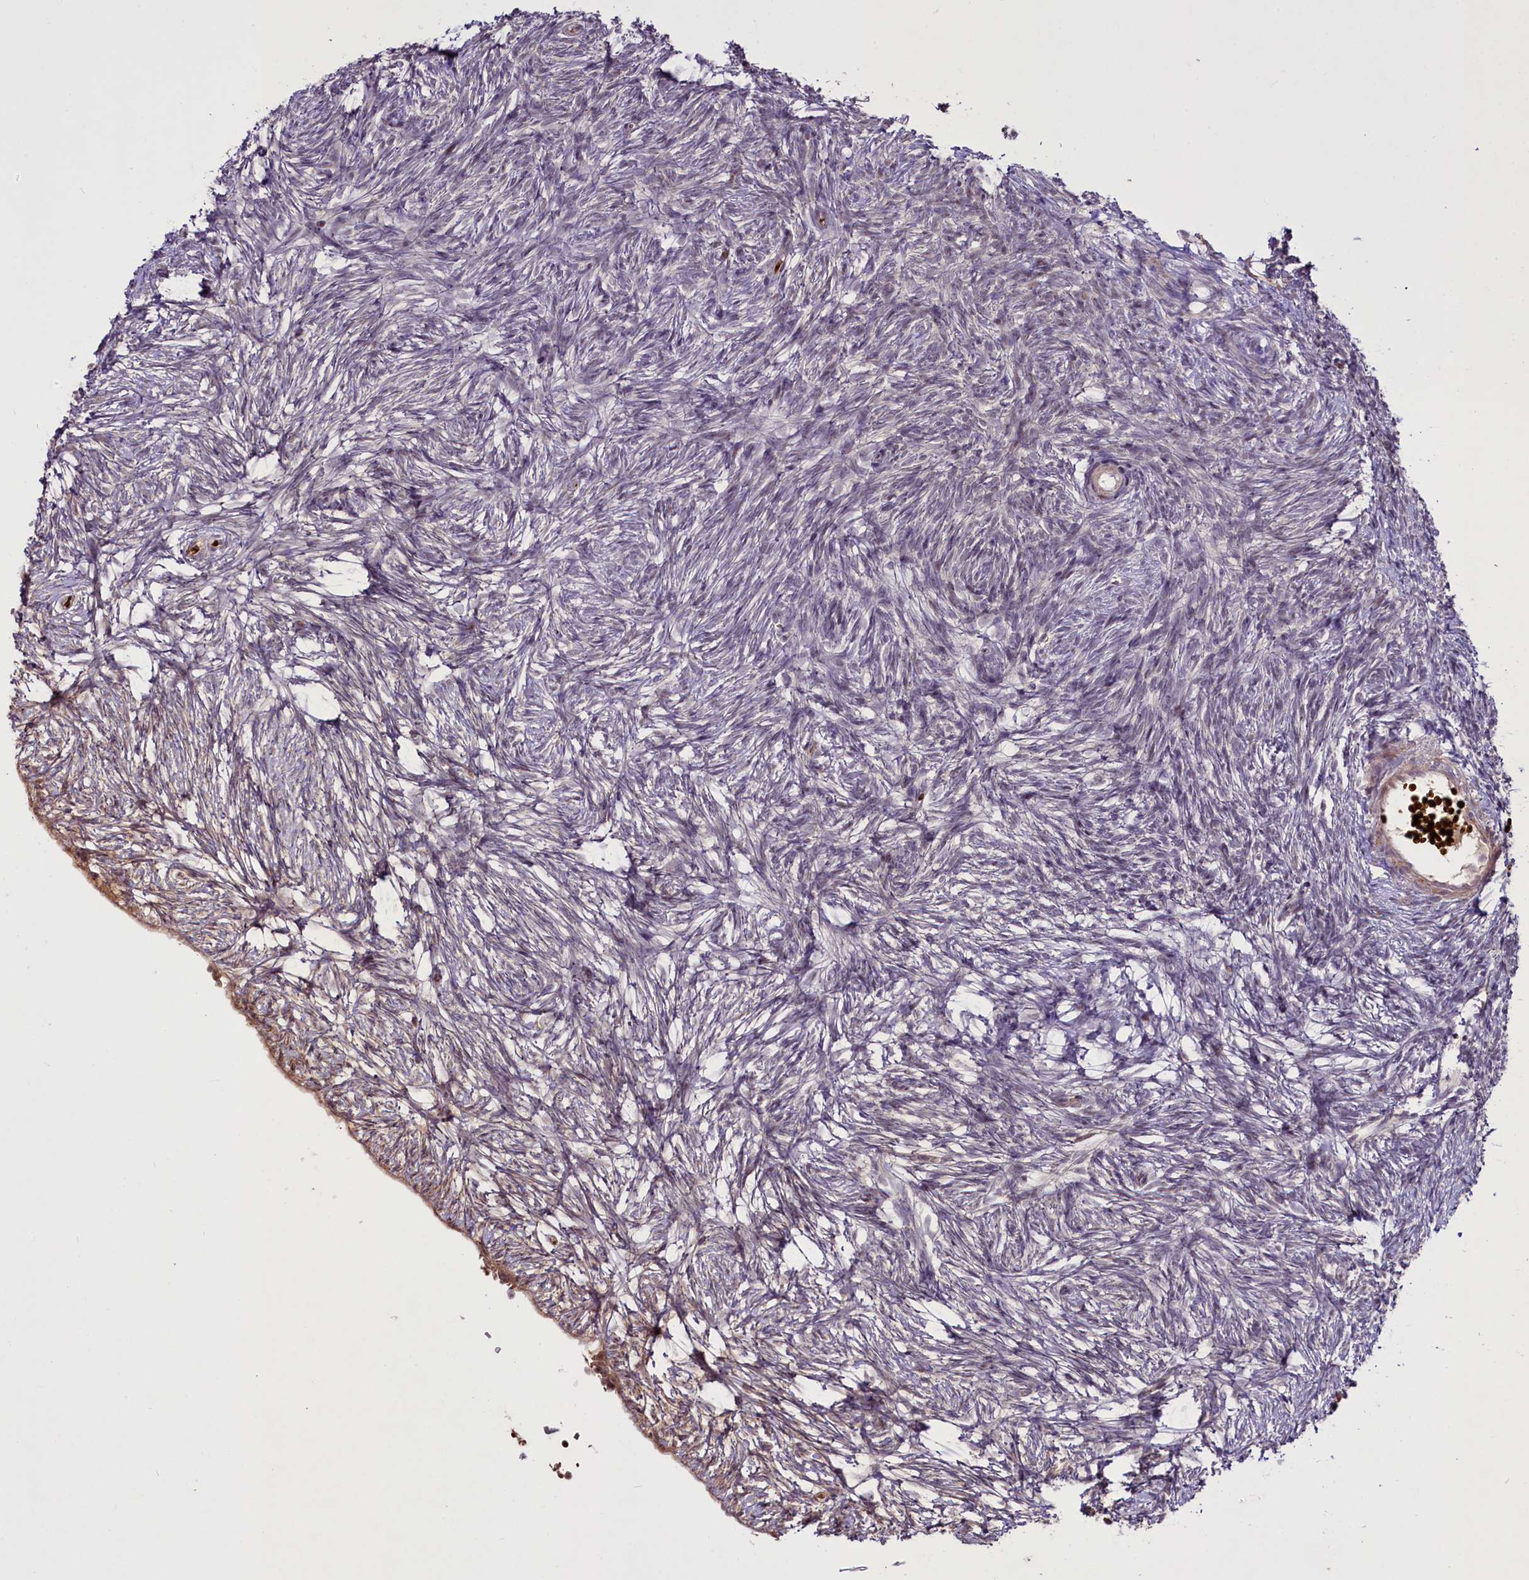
{"staining": {"intensity": "negative", "quantity": "none", "location": "none"}, "tissue": "ovary", "cell_type": "Ovarian stroma cells", "image_type": "normal", "snomed": [{"axis": "morphology", "description": "Normal tissue, NOS"}, {"axis": "topography", "description": "Ovary"}], "caption": "This is an IHC photomicrograph of benign ovary. There is no staining in ovarian stroma cells.", "gene": "SUSD3", "patient": {"sex": "female", "age": 51}}